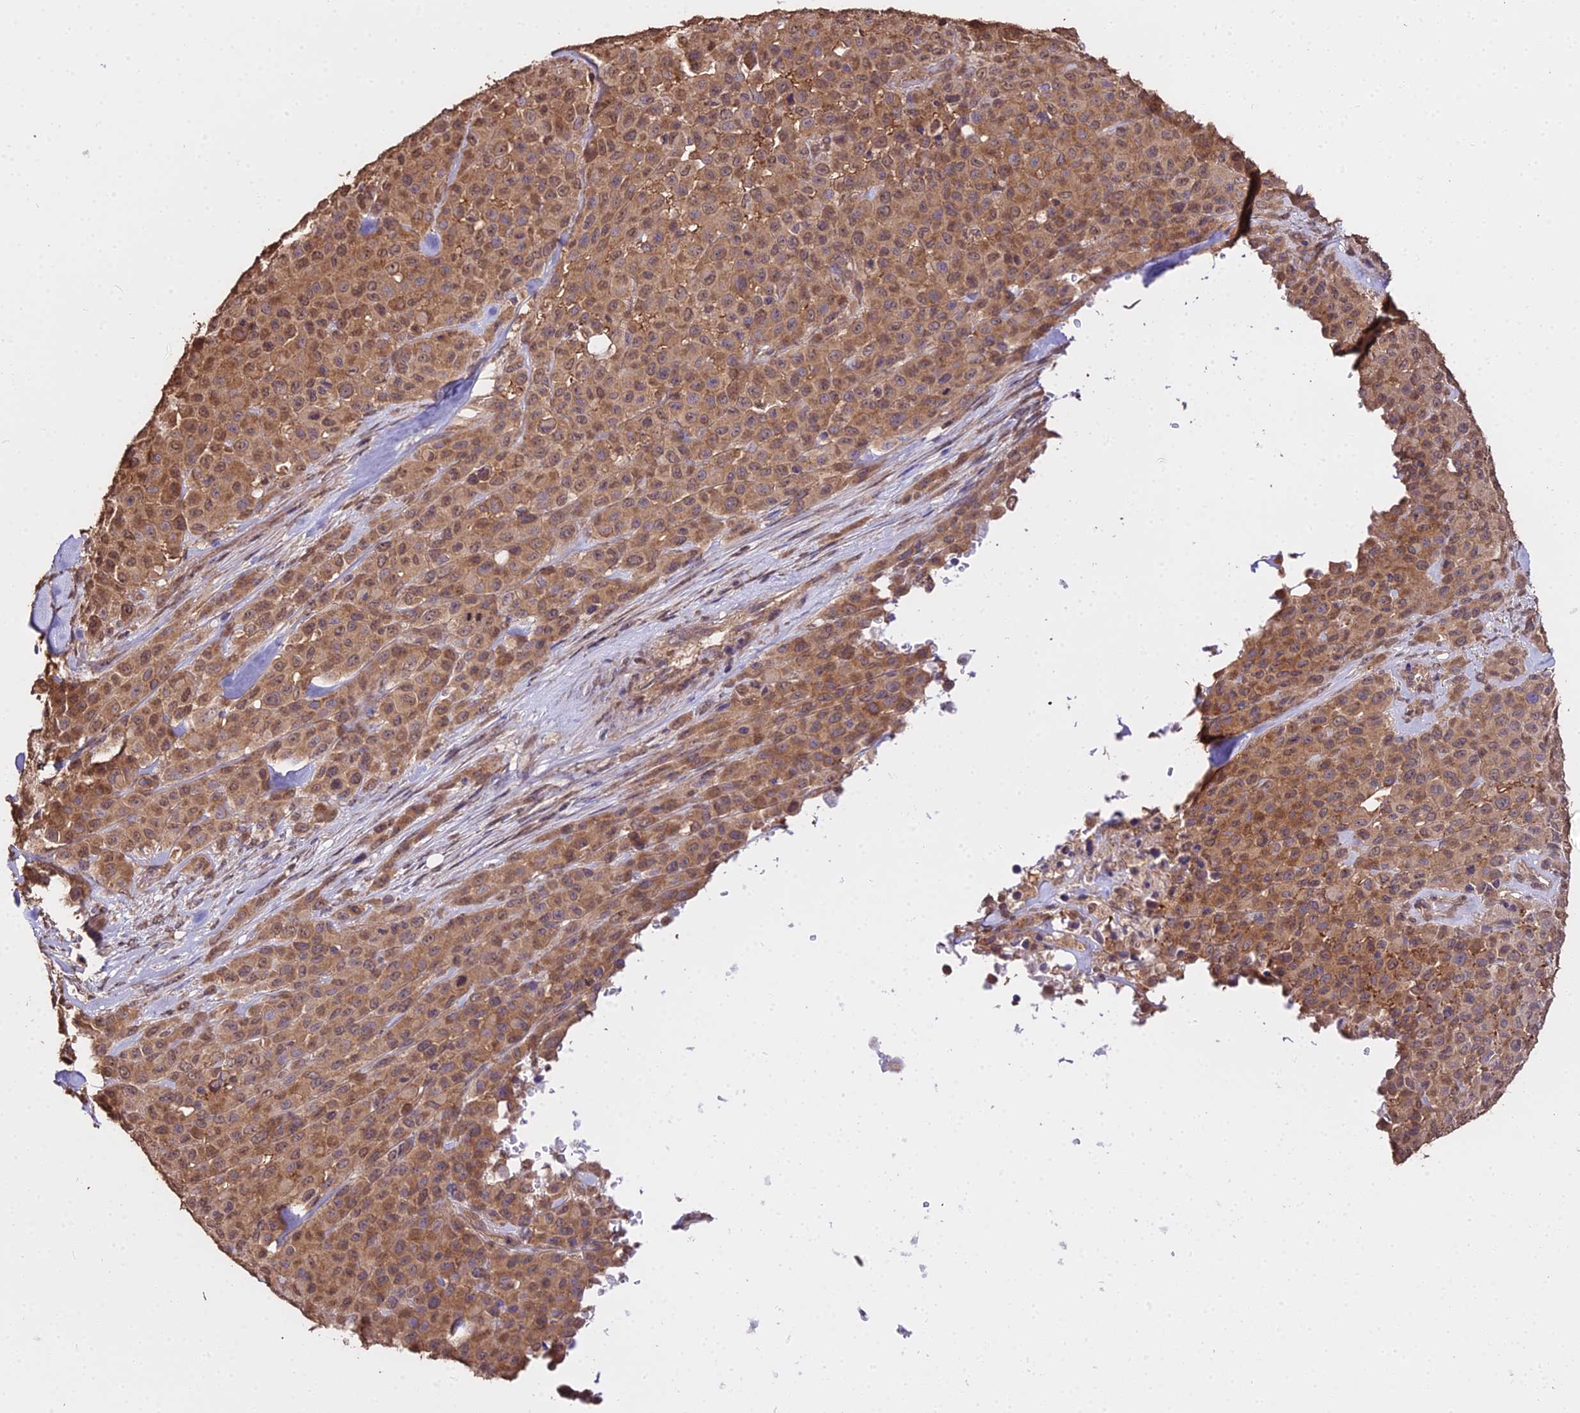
{"staining": {"intensity": "moderate", "quantity": ">75%", "location": "cytoplasmic/membranous"}, "tissue": "melanoma", "cell_type": "Tumor cells", "image_type": "cancer", "snomed": [{"axis": "morphology", "description": "Malignant melanoma, Metastatic site"}, {"axis": "topography", "description": "Skin"}], "caption": "Immunohistochemical staining of human malignant melanoma (metastatic site) shows moderate cytoplasmic/membranous protein expression in approximately >75% of tumor cells.", "gene": "METTL13", "patient": {"sex": "female", "age": 81}}